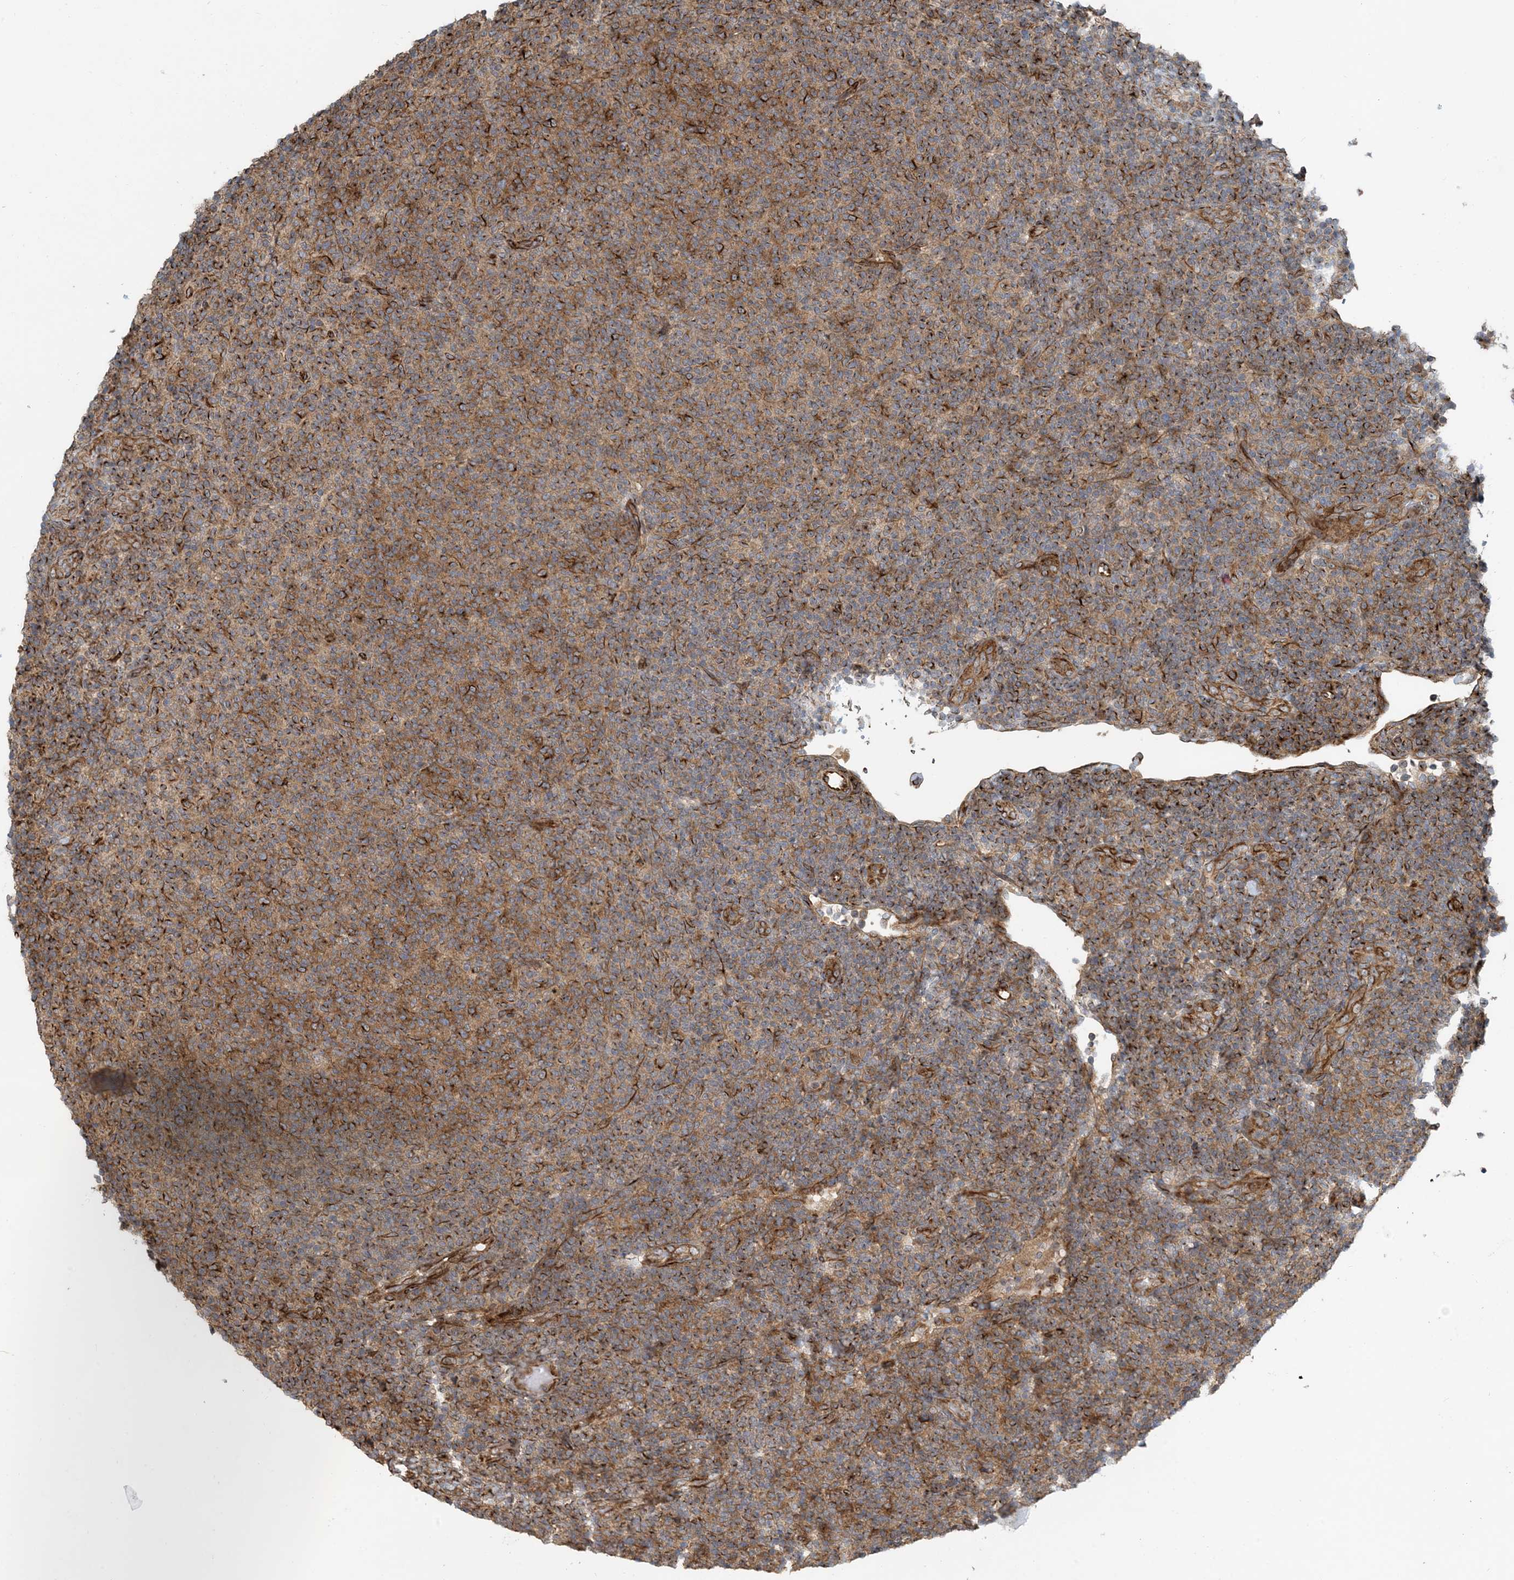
{"staining": {"intensity": "moderate", "quantity": ">75%", "location": "cytoplasmic/membranous"}, "tissue": "lymphoma", "cell_type": "Tumor cells", "image_type": "cancer", "snomed": [{"axis": "morphology", "description": "Malignant lymphoma, non-Hodgkin's type, Low grade"}, {"axis": "topography", "description": "Lymph node"}], "caption": "Low-grade malignant lymphoma, non-Hodgkin's type tissue demonstrates moderate cytoplasmic/membranous staining in approximately >75% of tumor cells, visualized by immunohistochemistry.", "gene": "ZBTB3", "patient": {"sex": "male", "age": 66}}